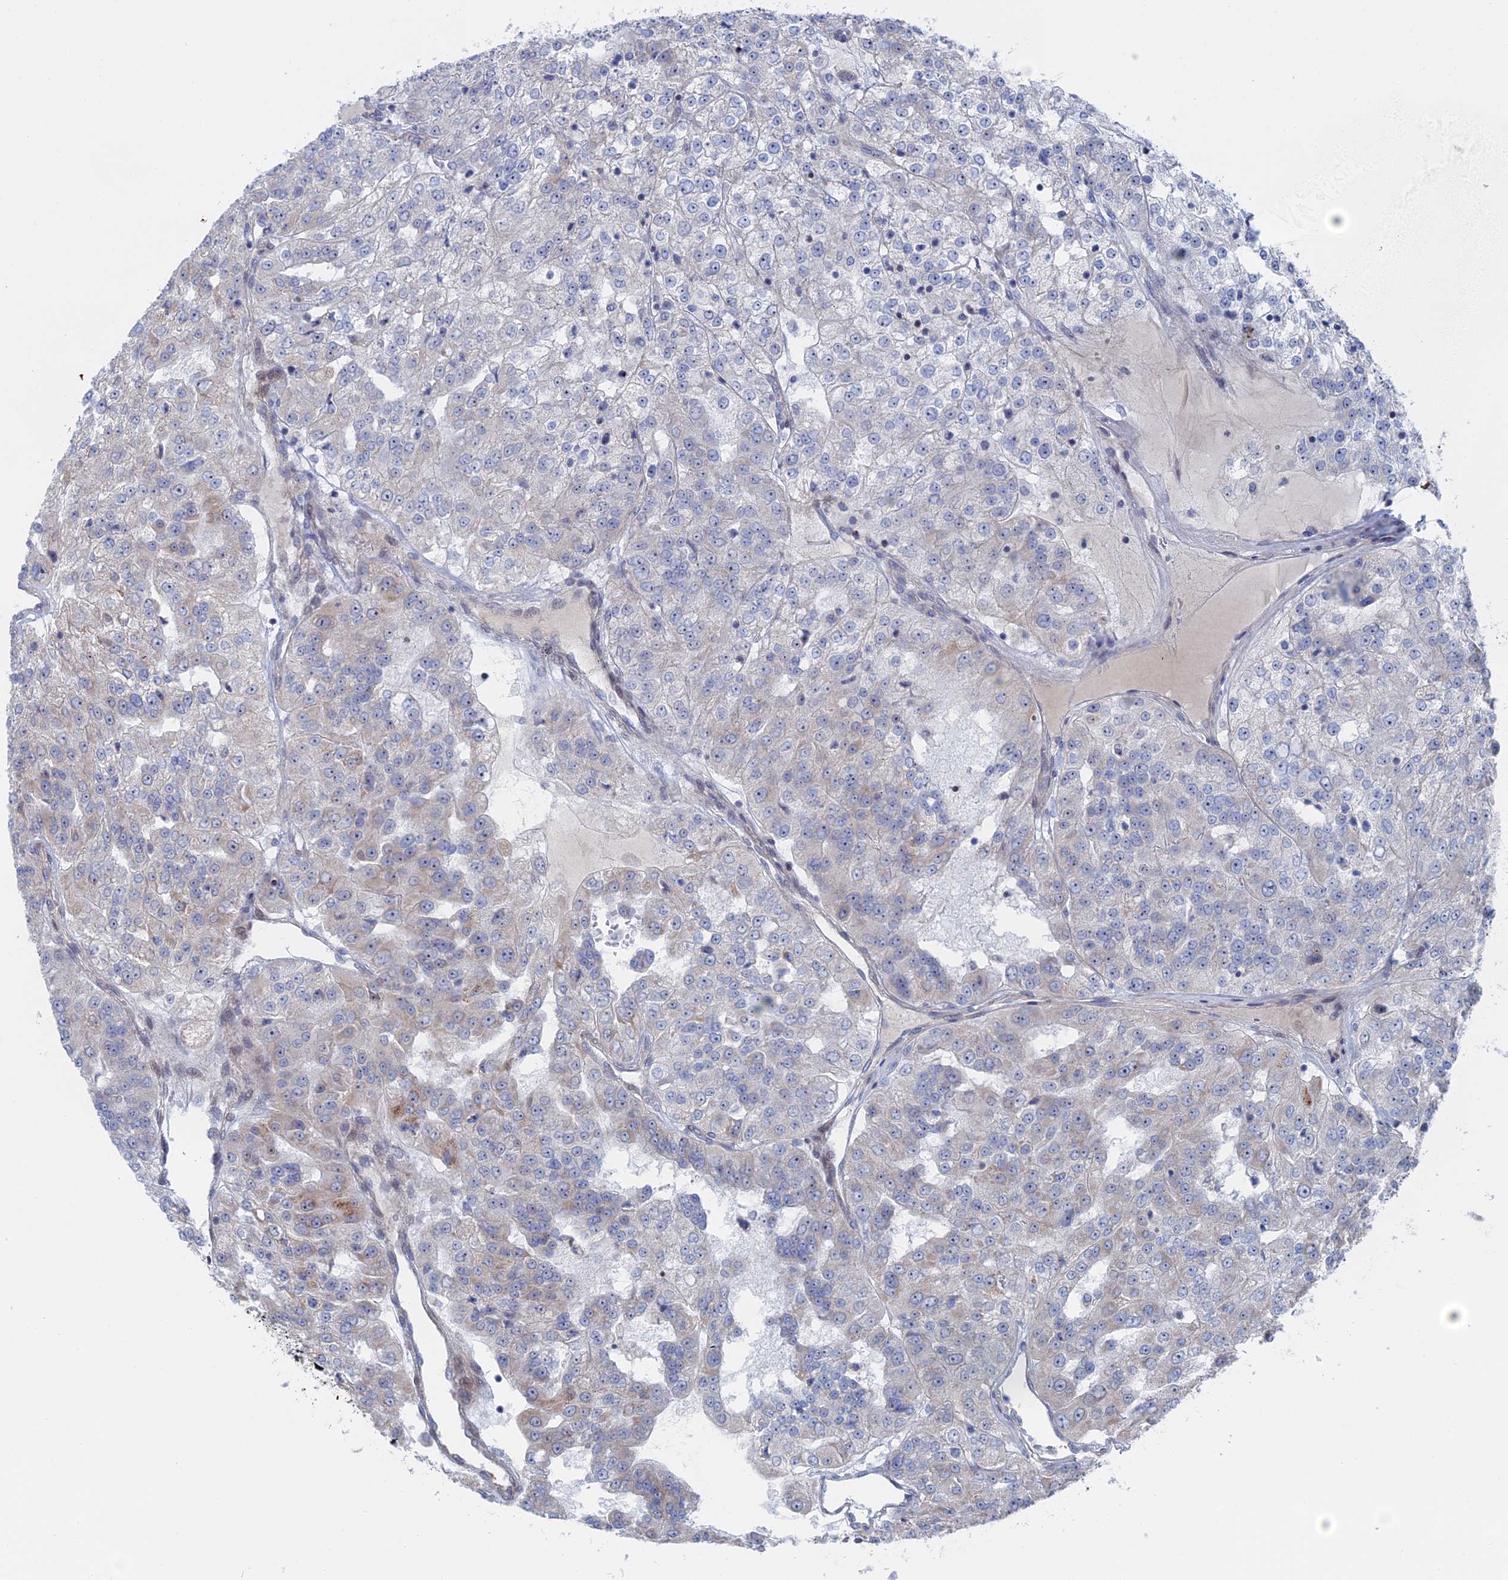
{"staining": {"intensity": "weak", "quantity": "<25%", "location": "cytoplasmic/membranous"}, "tissue": "renal cancer", "cell_type": "Tumor cells", "image_type": "cancer", "snomed": [{"axis": "morphology", "description": "Adenocarcinoma, NOS"}, {"axis": "topography", "description": "Kidney"}], "caption": "Immunohistochemistry (IHC) of human renal cancer (adenocarcinoma) shows no expression in tumor cells.", "gene": "IL7", "patient": {"sex": "female", "age": 63}}